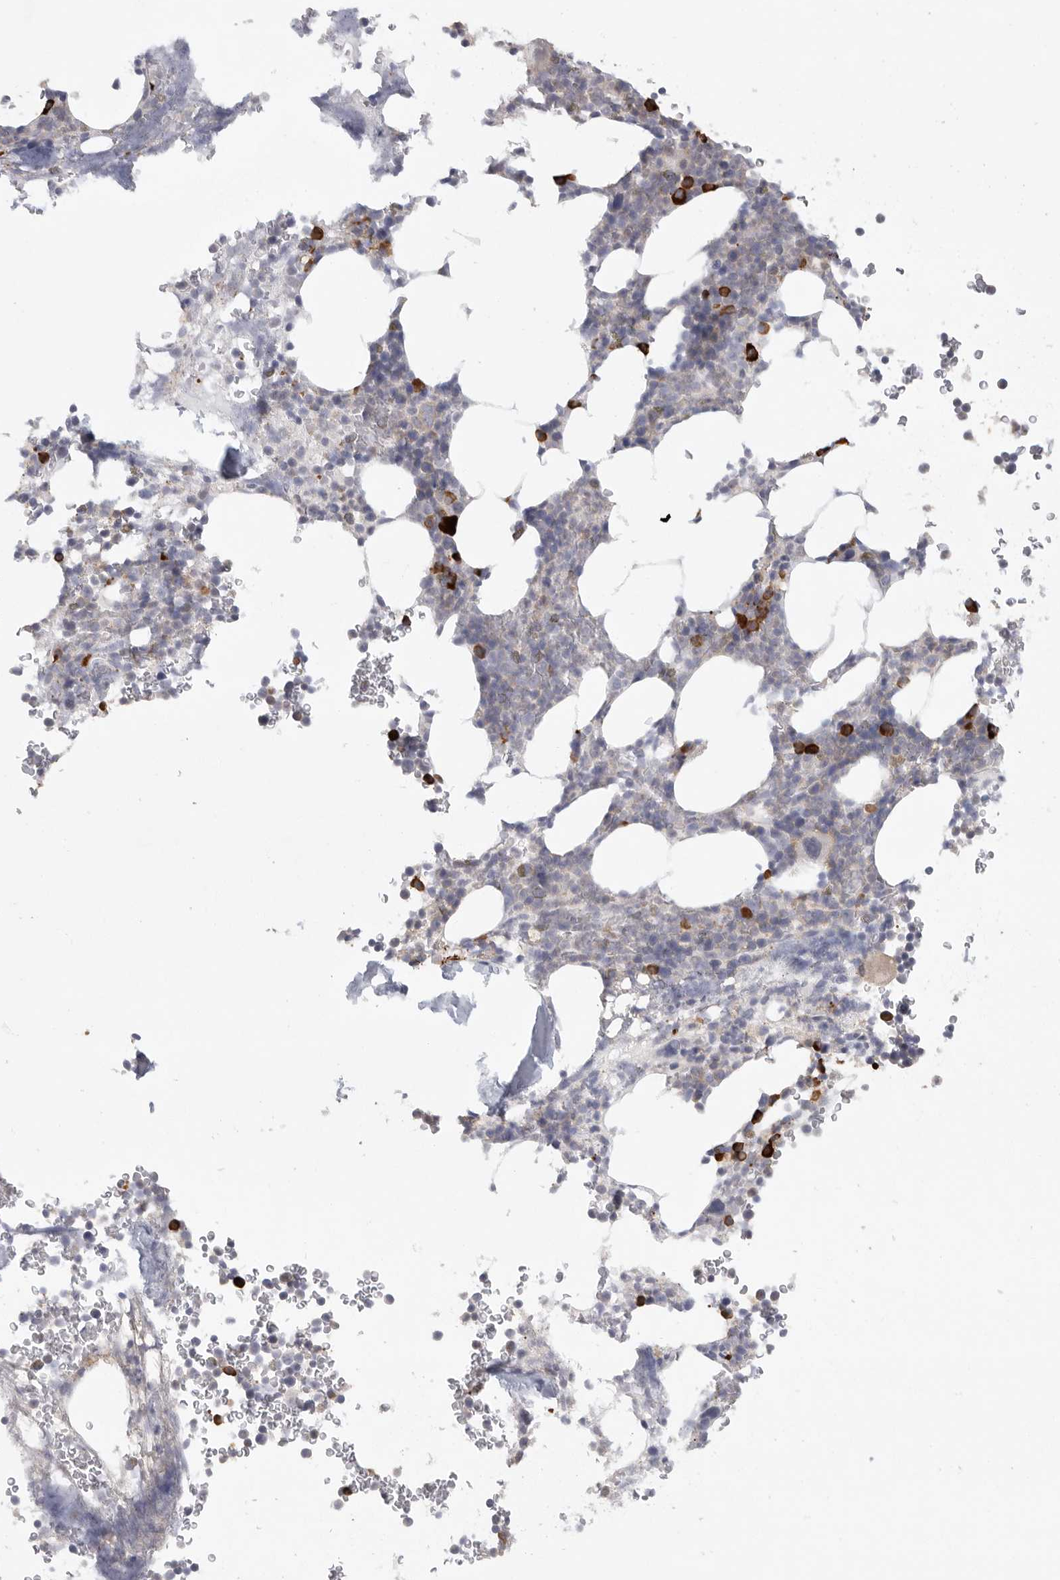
{"staining": {"intensity": "strong", "quantity": "<25%", "location": "cytoplasmic/membranous"}, "tissue": "bone marrow", "cell_type": "Hematopoietic cells", "image_type": "normal", "snomed": [{"axis": "morphology", "description": "Normal tissue, NOS"}, {"axis": "topography", "description": "Bone marrow"}], "caption": "About <25% of hematopoietic cells in normal bone marrow display strong cytoplasmic/membranous protein expression as visualized by brown immunohistochemical staining.", "gene": "TMEM69", "patient": {"sex": "male", "age": 58}}